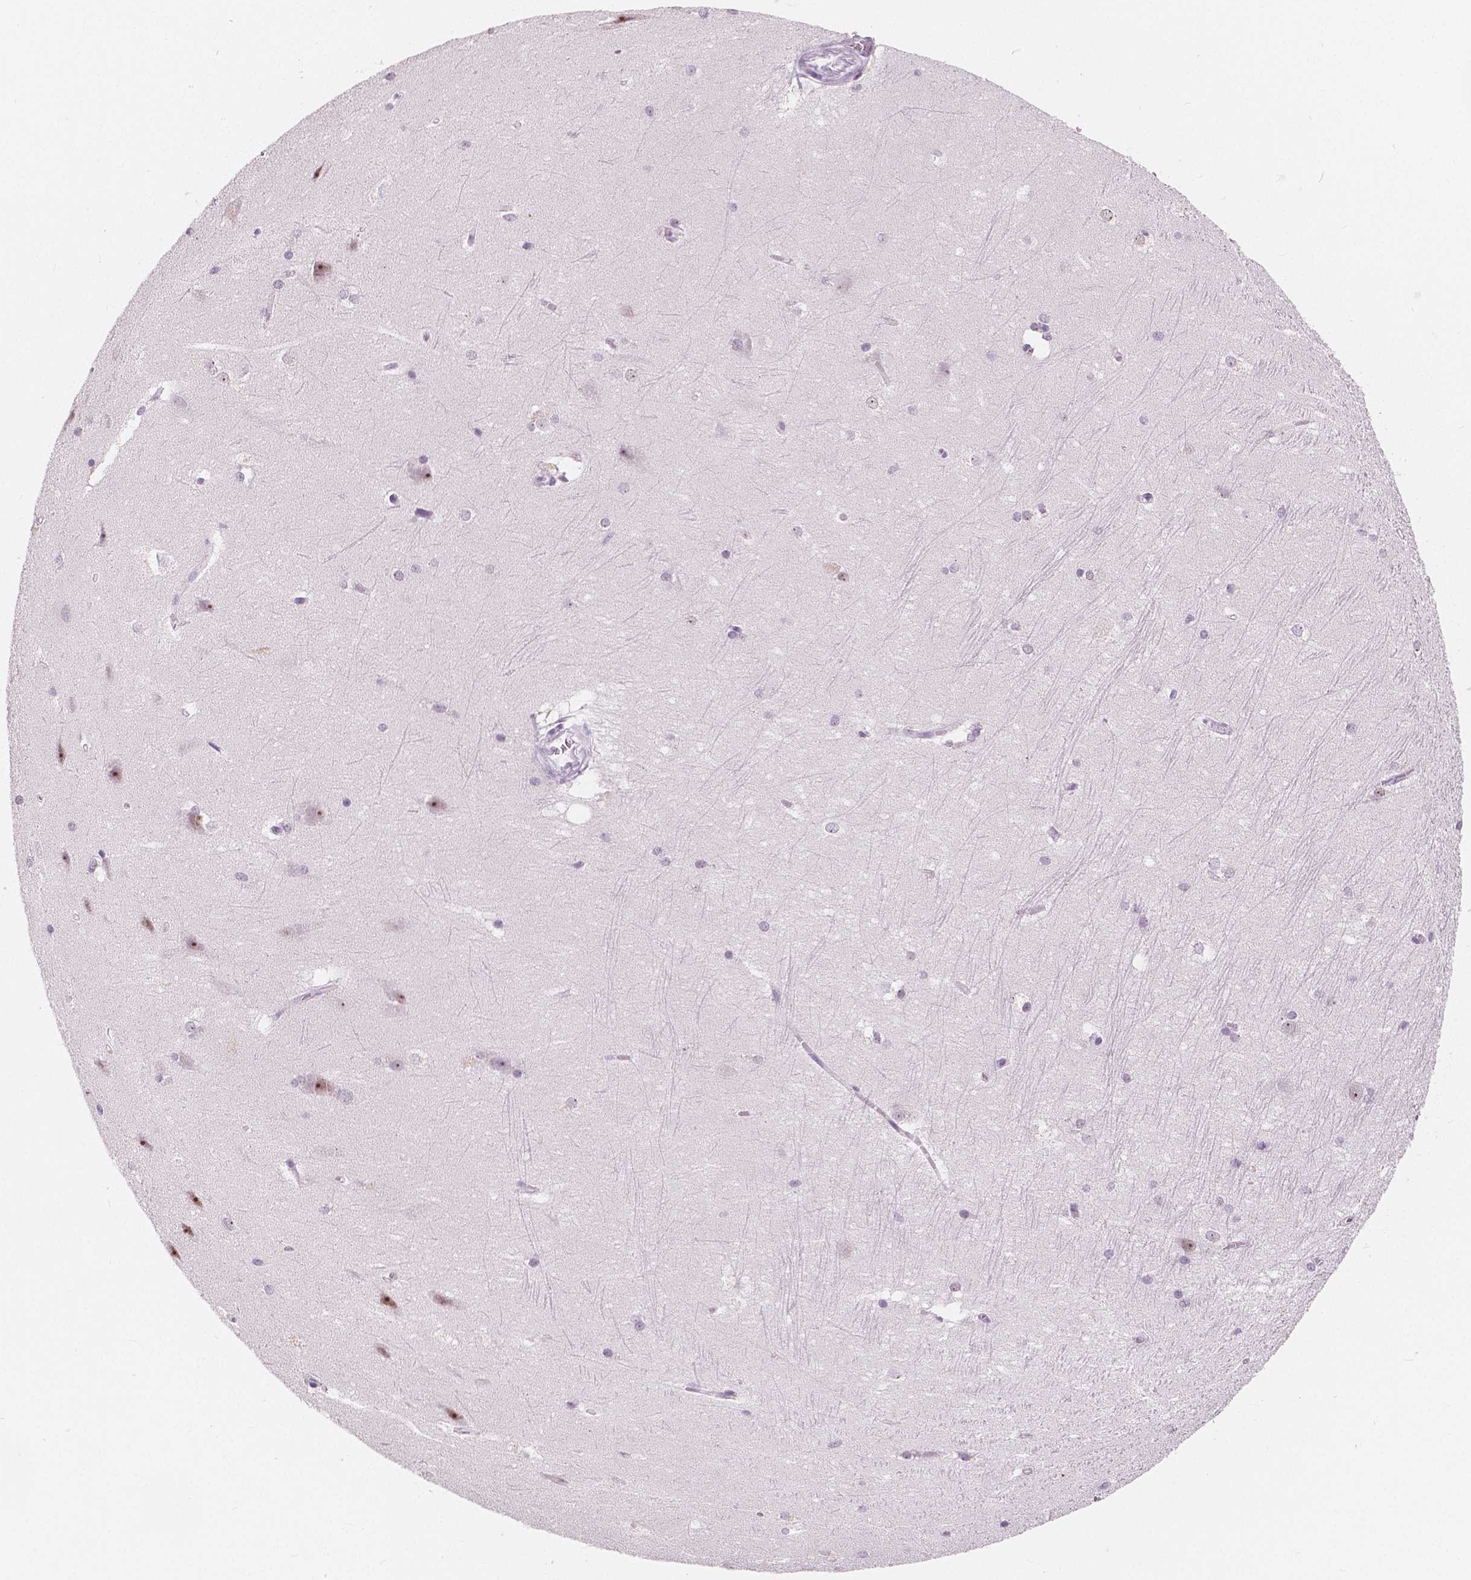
{"staining": {"intensity": "negative", "quantity": "none", "location": "none"}, "tissue": "hippocampus", "cell_type": "Glial cells", "image_type": "normal", "snomed": [{"axis": "morphology", "description": "Normal tissue, NOS"}, {"axis": "topography", "description": "Cerebral cortex"}, {"axis": "topography", "description": "Hippocampus"}], "caption": "The histopathology image displays no staining of glial cells in unremarkable hippocampus. Brightfield microscopy of IHC stained with DAB (3,3'-diaminobenzidine) (brown) and hematoxylin (blue), captured at high magnification.", "gene": "NOLC1", "patient": {"sex": "female", "age": 19}}